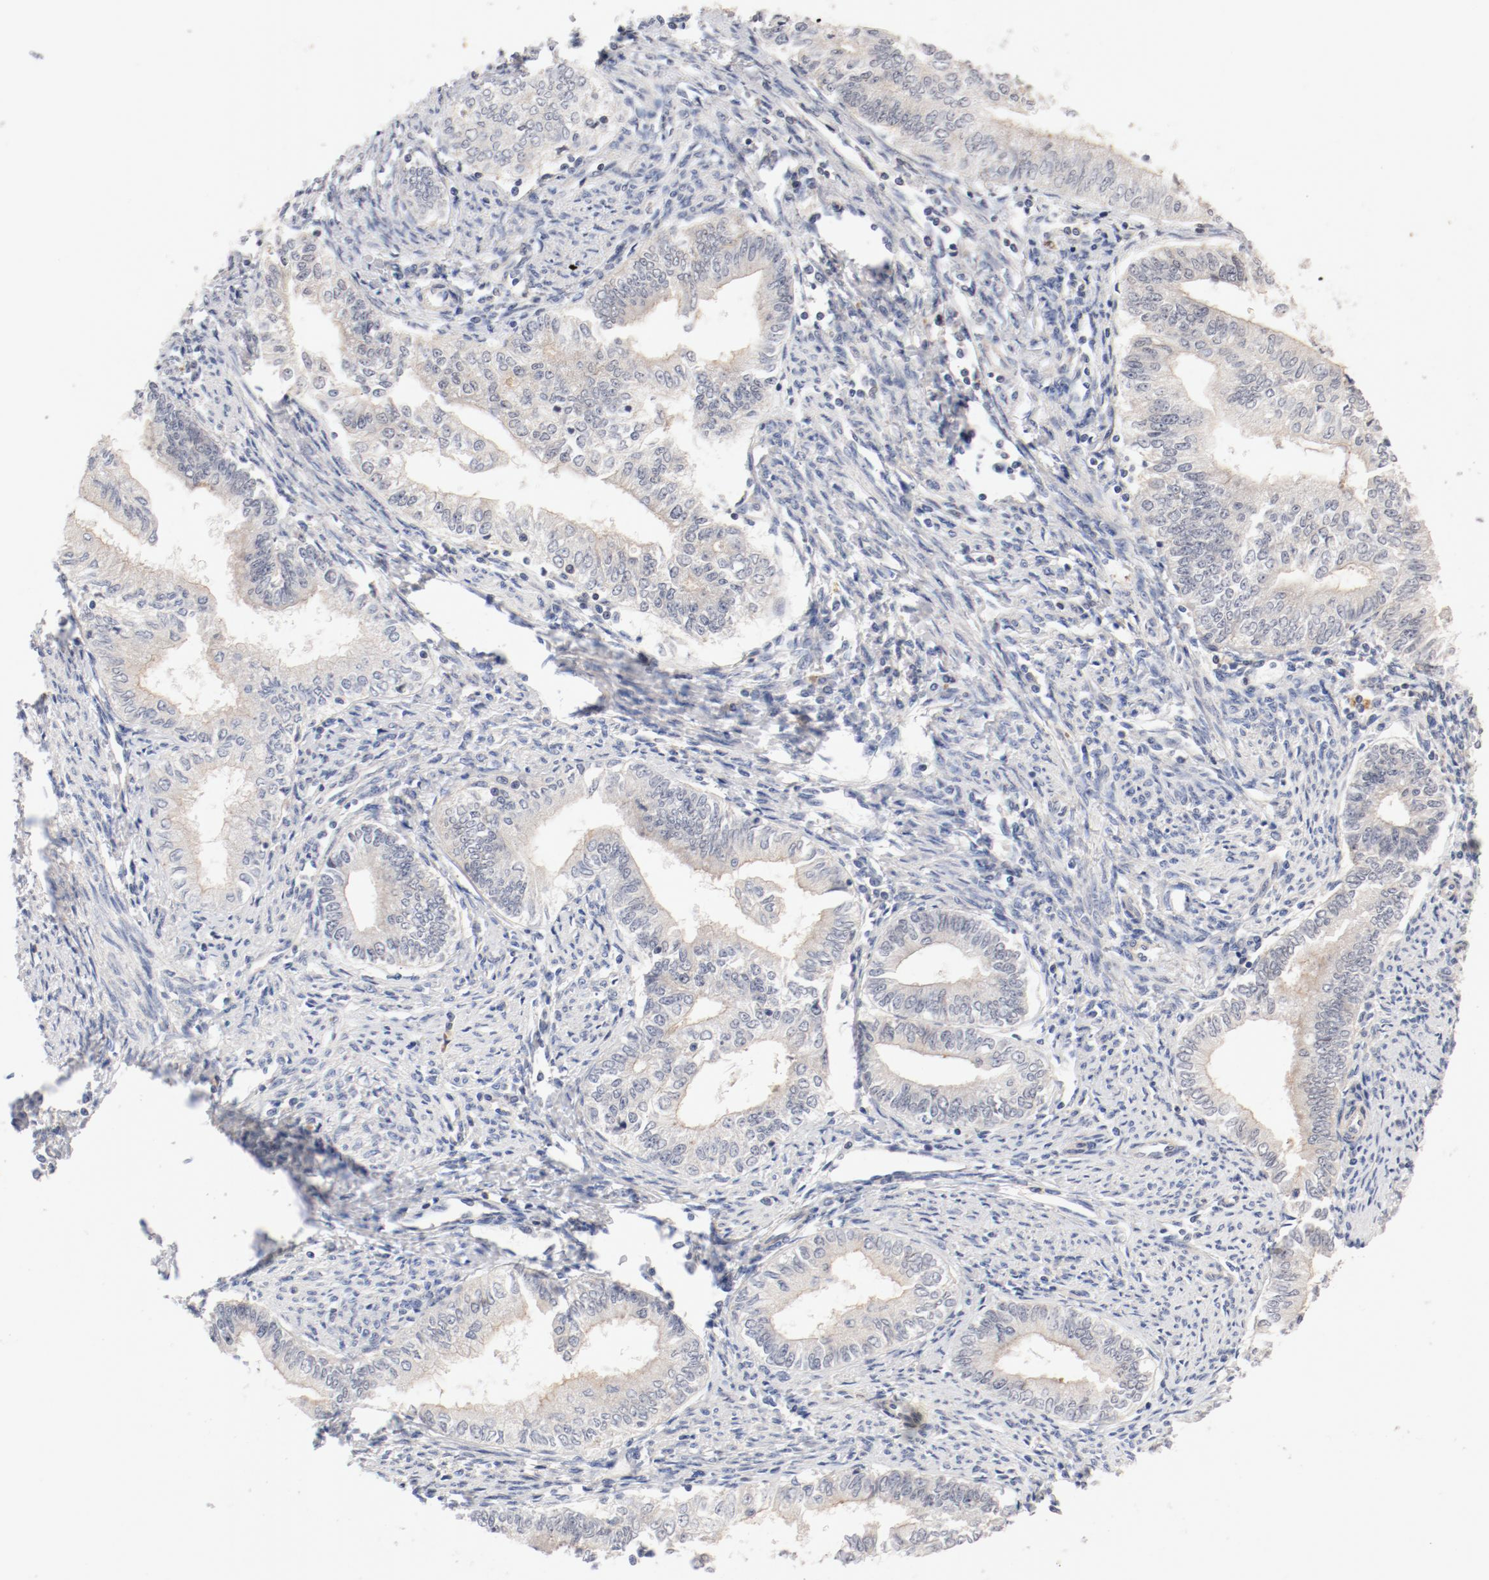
{"staining": {"intensity": "weak", "quantity": "<25%", "location": "cytoplasmic/membranous"}, "tissue": "endometrial cancer", "cell_type": "Tumor cells", "image_type": "cancer", "snomed": [{"axis": "morphology", "description": "Adenocarcinoma, NOS"}, {"axis": "topography", "description": "Endometrium"}], "caption": "Immunohistochemistry (IHC) photomicrograph of neoplastic tissue: human endometrial cancer stained with DAB displays no significant protein positivity in tumor cells. Brightfield microscopy of immunohistochemistry stained with DAB (3,3'-diaminobenzidine) (brown) and hematoxylin (blue), captured at high magnification.", "gene": "ZNF267", "patient": {"sex": "female", "age": 66}}